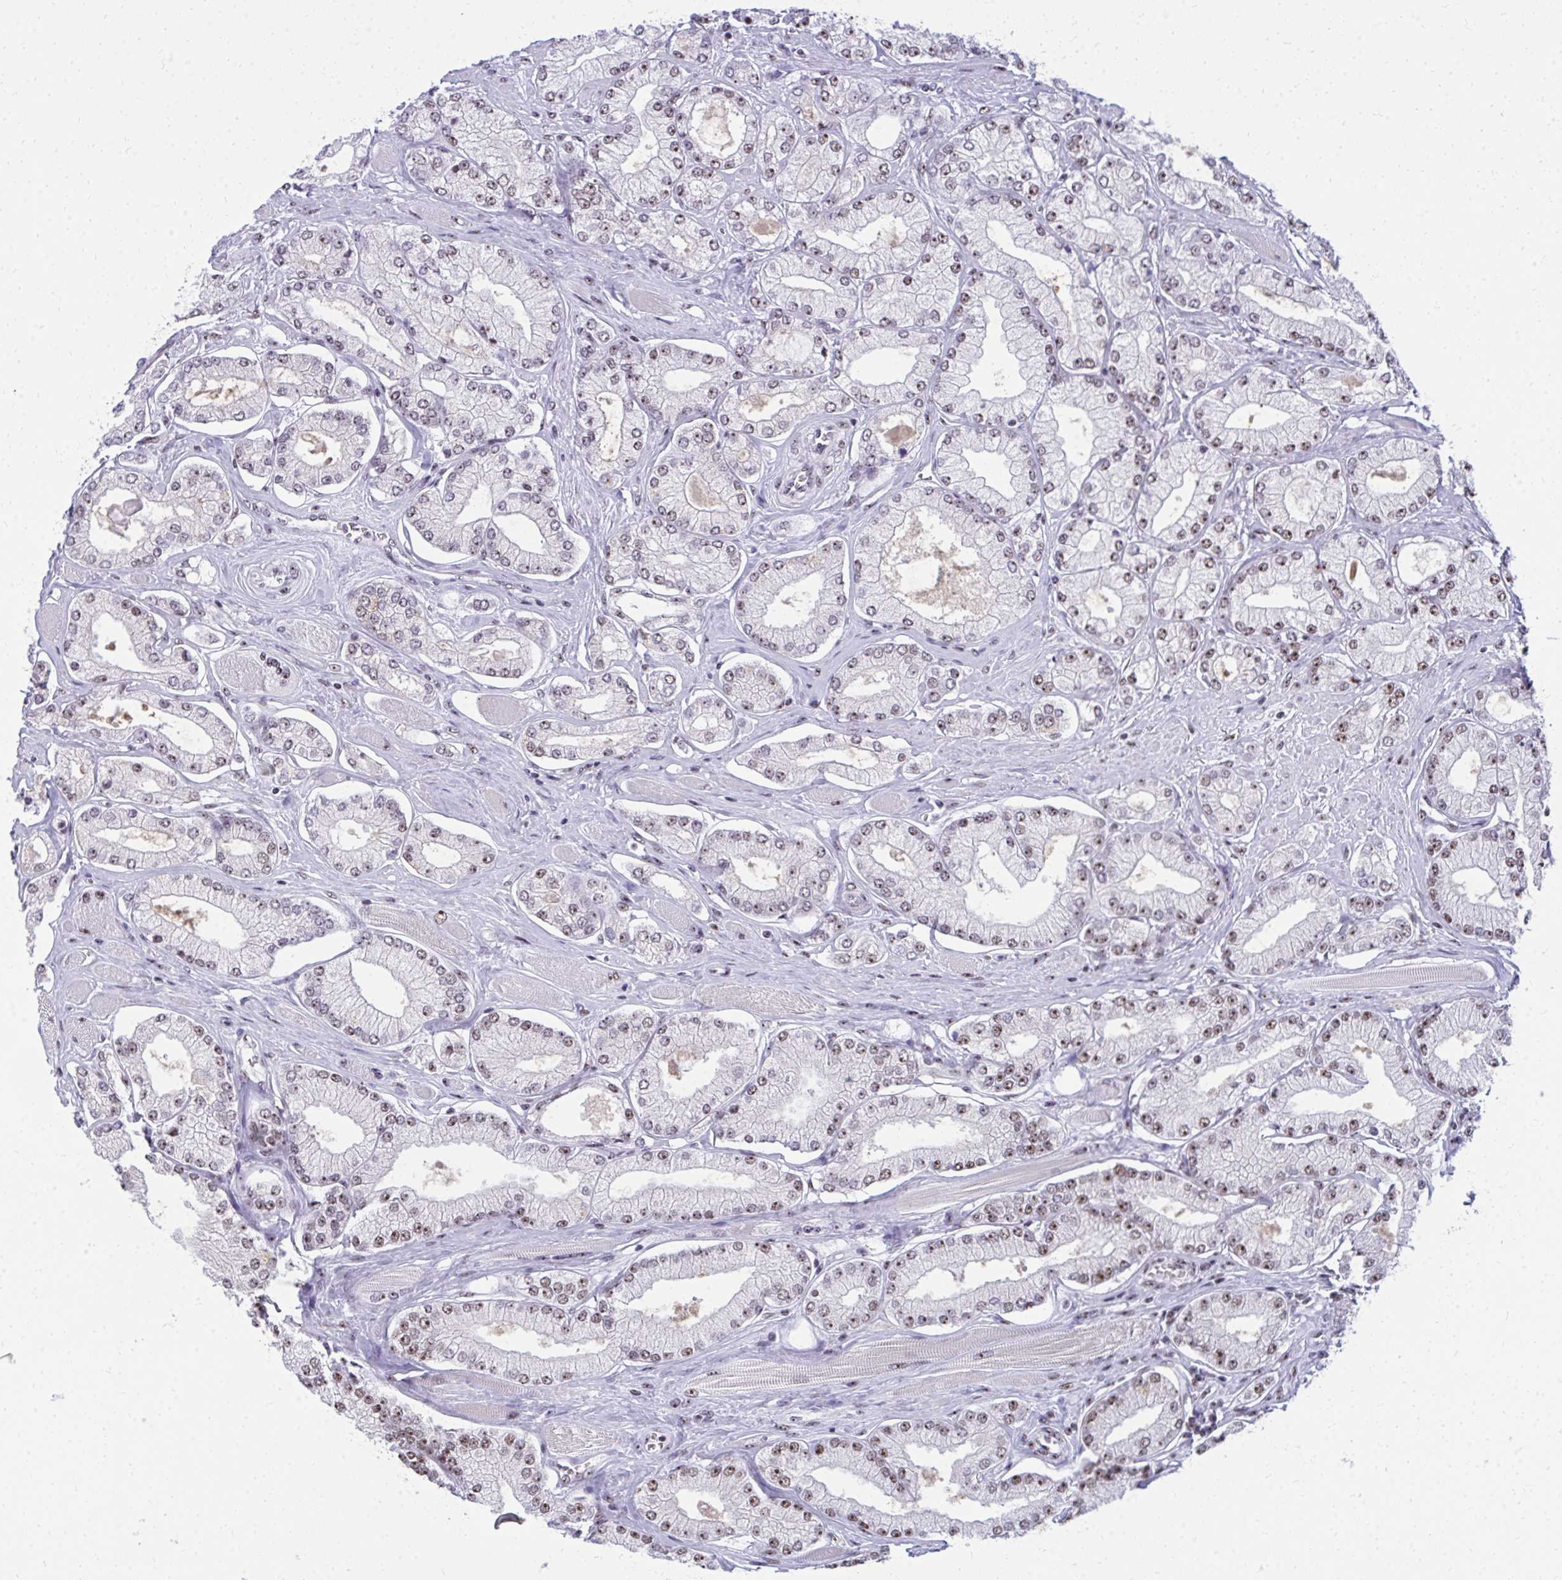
{"staining": {"intensity": "moderate", "quantity": ">75%", "location": "nuclear"}, "tissue": "prostate cancer", "cell_type": "Tumor cells", "image_type": "cancer", "snomed": [{"axis": "morphology", "description": "Adenocarcinoma, High grade"}, {"axis": "topography", "description": "Prostate"}], "caption": "This is a photomicrograph of IHC staining of prostate high-grade adenocarcinoma, which shows moderate staining in the nuclear of tumor cells.", "gene": "PELP1", "patient": {"sex": "male", "age": 68}}